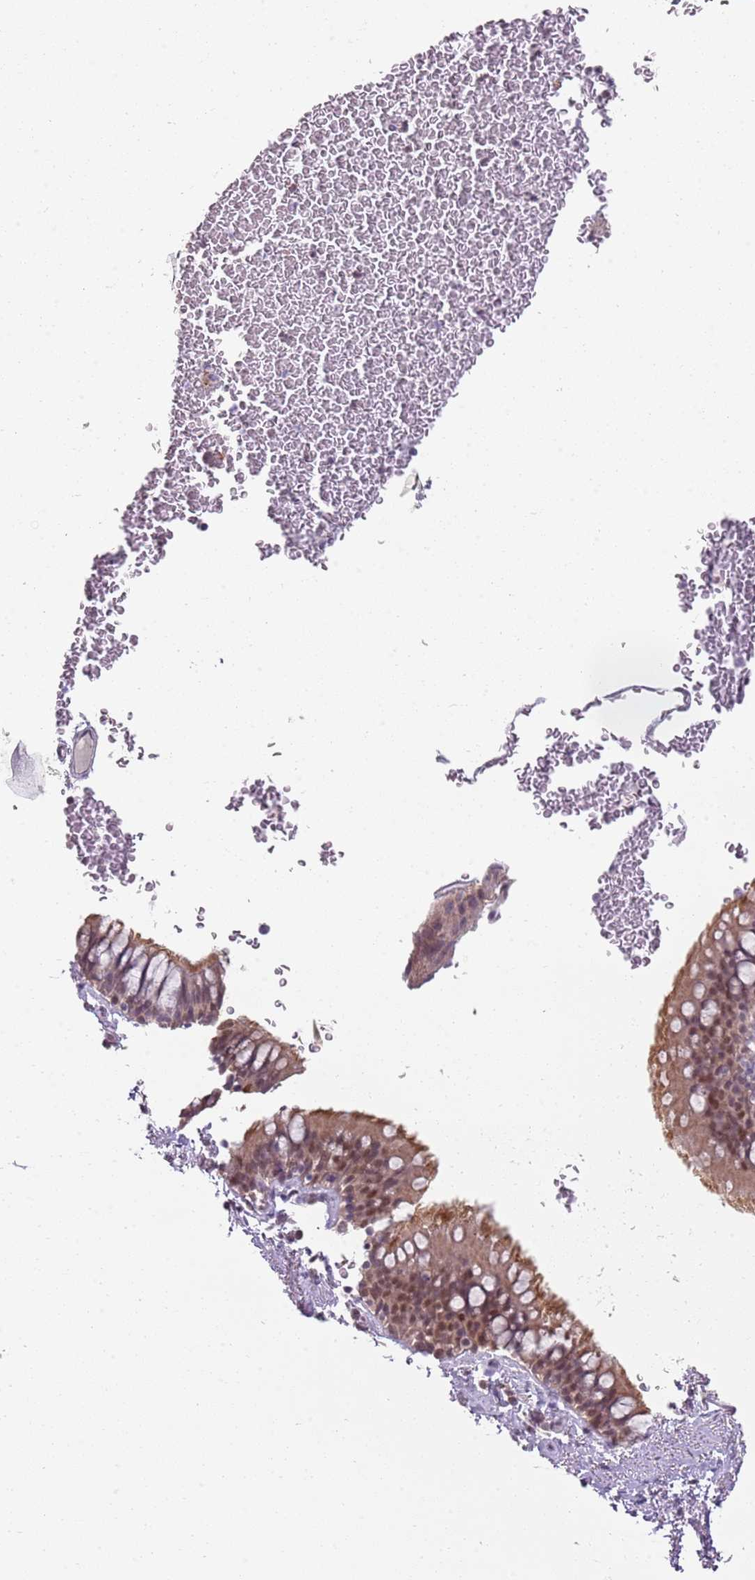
{"staining": {"intensity": "weak", "quantity": ">75%", "location": "cytoplasmic/membranous,nuclear"}, "tissue": "bronchus", "cell_type": "Respiratory epithelial cells", "image_type": "normal", "snomed": [{"axis": "morphology", "description": "Normal tissue, NOS"}, {"axis": "topography", "description": "Cartilage tissue"}, {"axis": "topography", "description": "Bronchus"}], "caption": "Brown immunohistochemical staining in benign human bronchus reveals weak cytoplasmic/membranous,nuclear staining in approximately >75% of respiratory epithelial cells.", "gene": "SMARCAL1", "patient": {"sex": "female", "age": 36}}